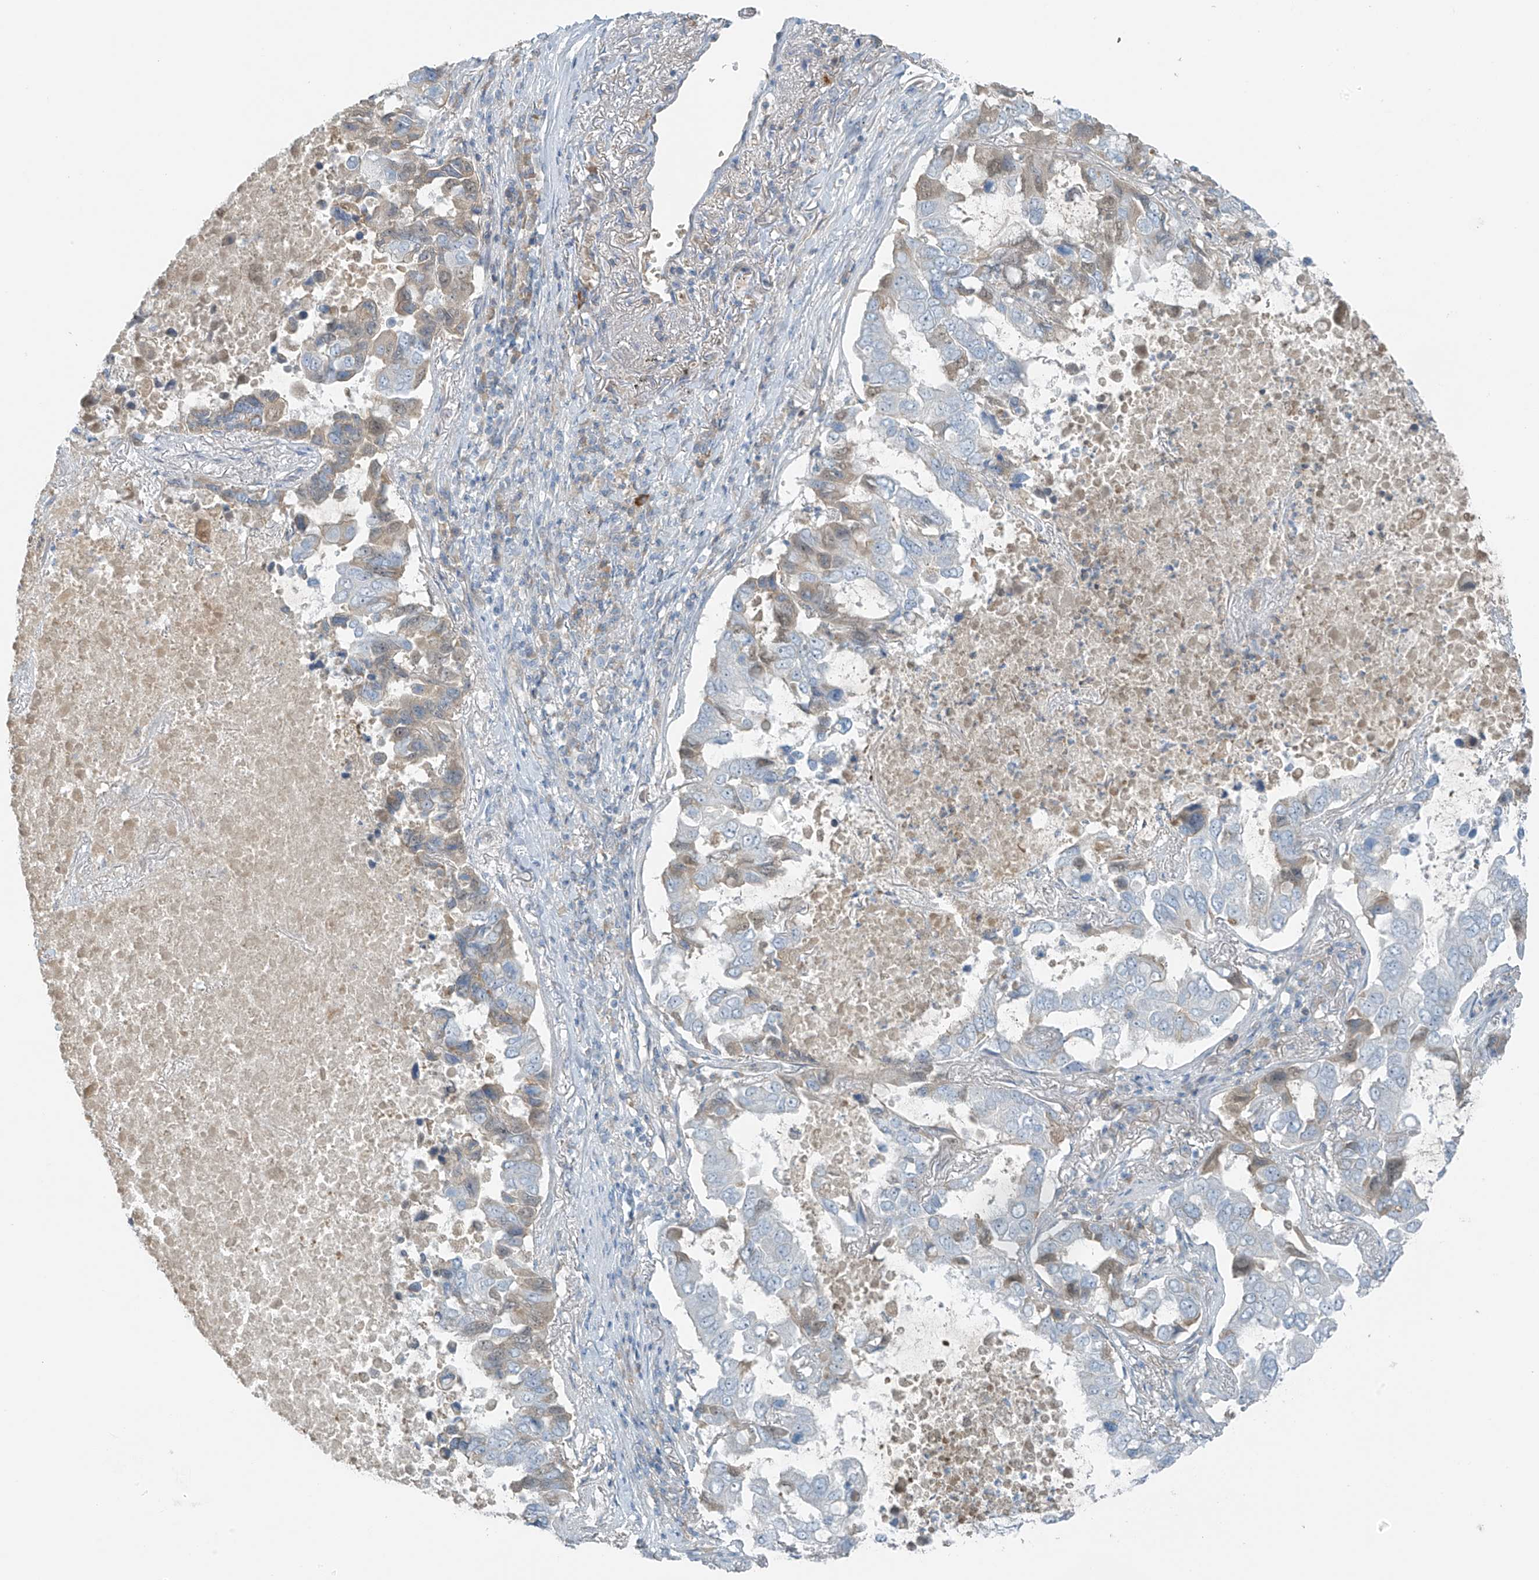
{"staining": {"intensity": "weak", "quantity": "<25%", "location": "cytoplasmic/membranous"}, "tissue": "lung cancer", "cell_type": "Tumor cells", "image_type": "cancer", "snomed": [{"axis": "morphology", "description": "Adenocarcinoma, NOS"}, {"axis": "topography", "description": "Lung"}], "caption": "This is a micrograph of IHC staining of lung adenocarcinoma, which shows no positivity in tumor cells.", "gene": "FAM131C", "patient": {"sex": "male", "age": 64}}